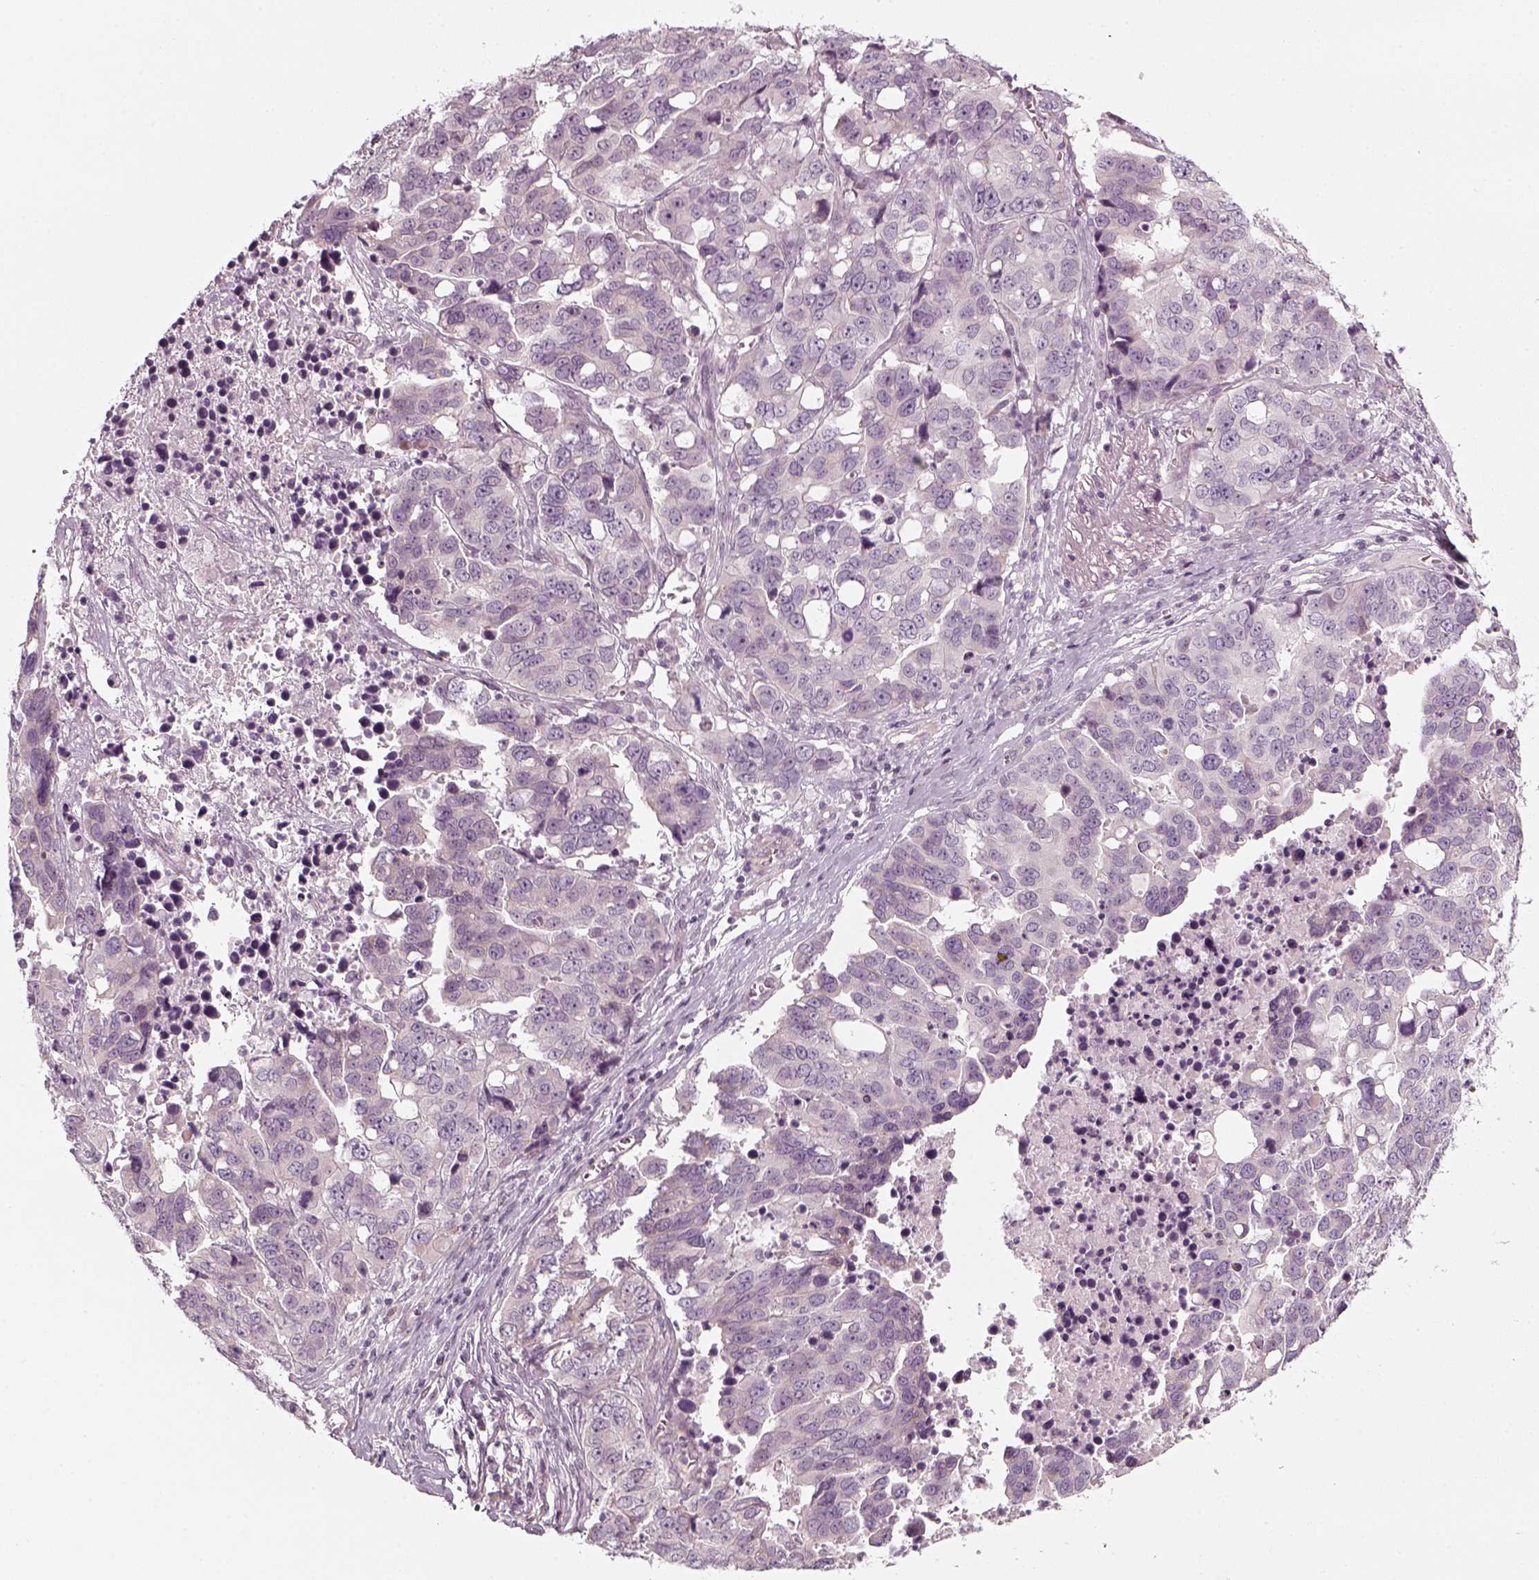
{"staining": {"intensity": "negative", "quantity": "none", "location": "none"}, "tissue": "ovarian cancer", "cell_type": "Tumor cells", "image_type": "cancer", "snomed": [{"axis": "morphology", "description": "Carcinoma, endometroid"}, {"axis": "topography", "description": "Ovary"}], "caption": "Tumor cells show no significant protein staining in ovarian cancer. The staining was performed using DAB to visualize the protein expression in brown, while the nuclei were stained in blue with hematoxylin (Magnification: 20x).", "gene": "PNMT", "patient": {"sex": "female", "age": 78}}